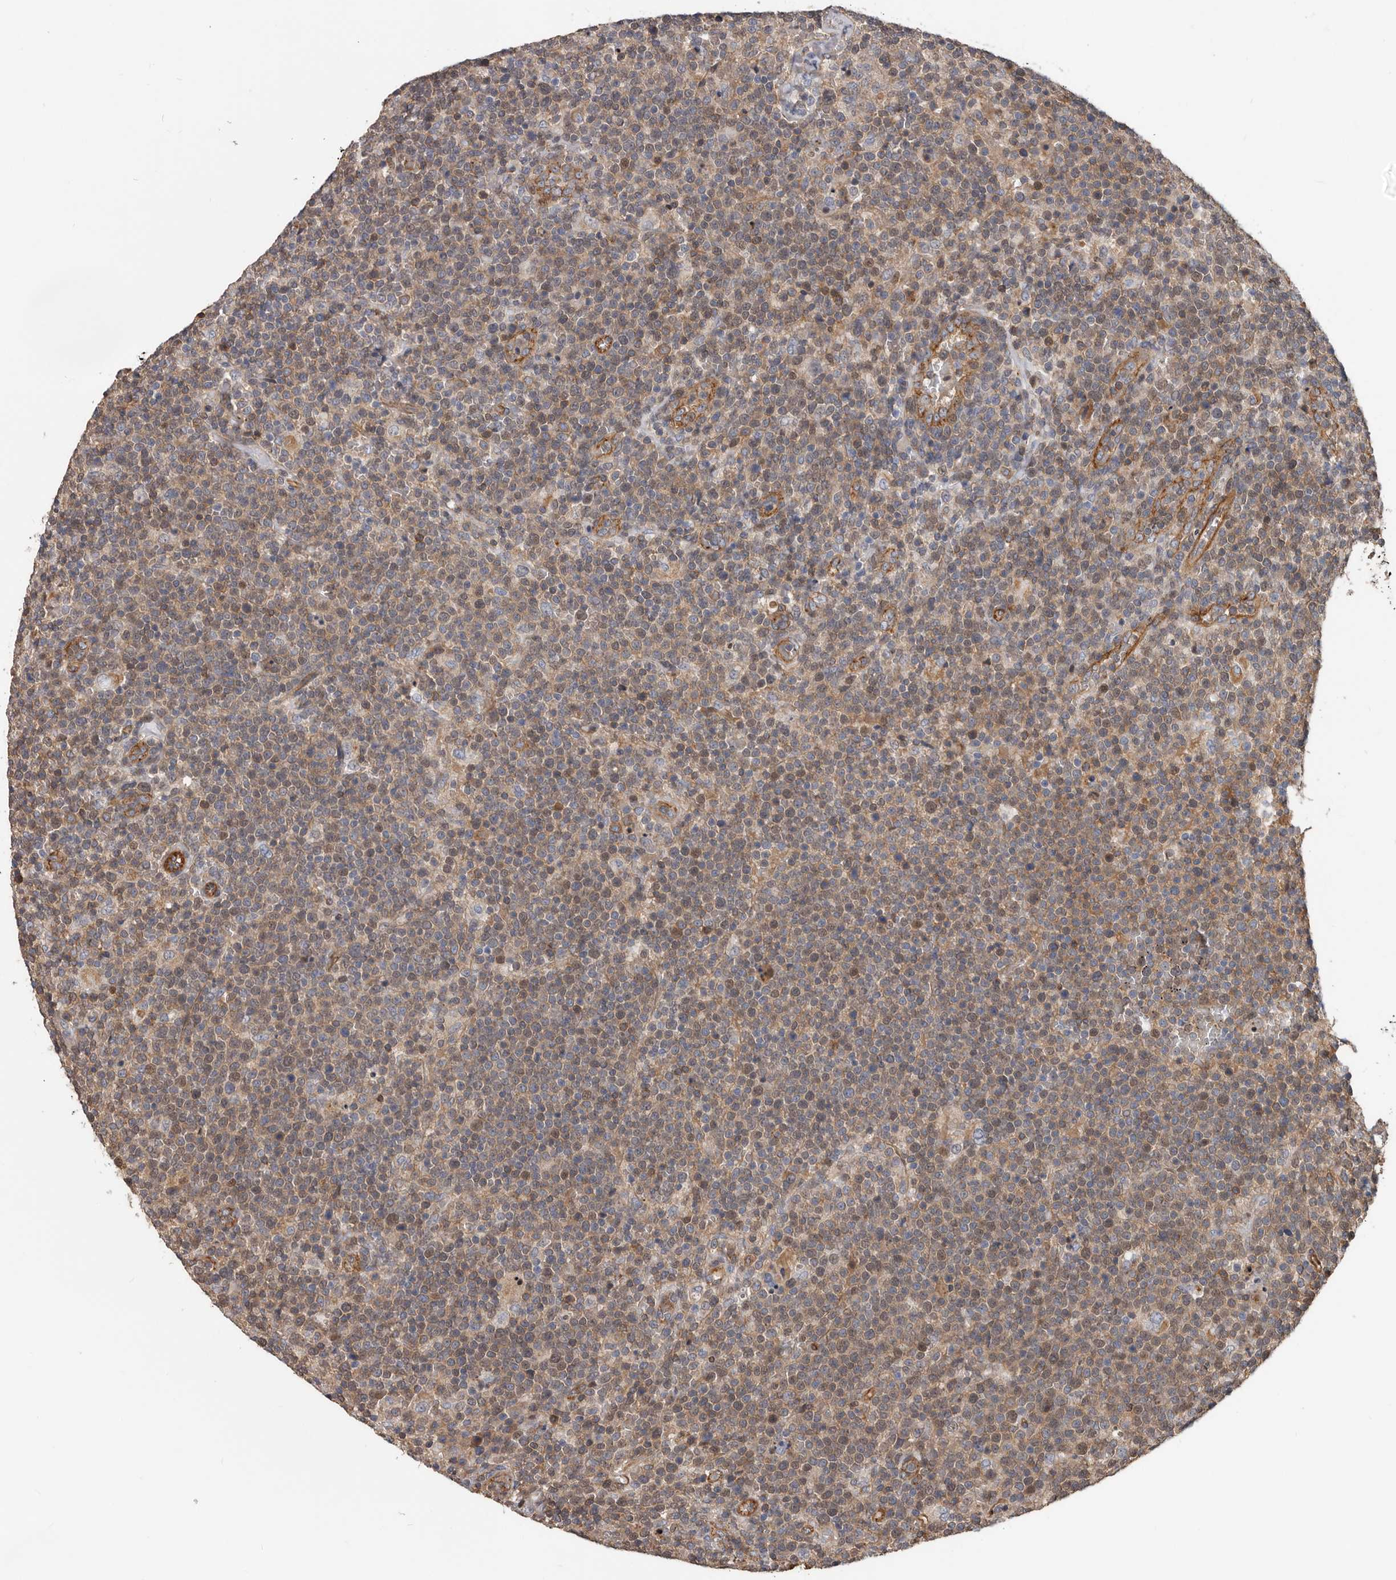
{"staining": {"intensity": "weak", "quantity": ">75%", "location": "cytoplasmic/membranous,nuclear"}, "tissue": "lymphoma", "cell_type": "Tumor cells", "image_type": "cancer", "snomed": [{"axis": "morphology", "description": "Malignant lymphoma, non-Hodgkin's type, High grade"}, {"axis": "topography", "description": "Lymph node"}], "caption": "Immunohistochemical staining of lymphoma shows low levels of weak cytoplasmic/membranous and nuclear staining in about >75% of tumor cells. Using DAB (3,3'-diaminobenzidine) (brown) and hematoxylin (blue) stains, captured at high magnification using brightfield microscopy.", "gene": "PNRC2", "patient": {"sex": "male", "age": 61}}